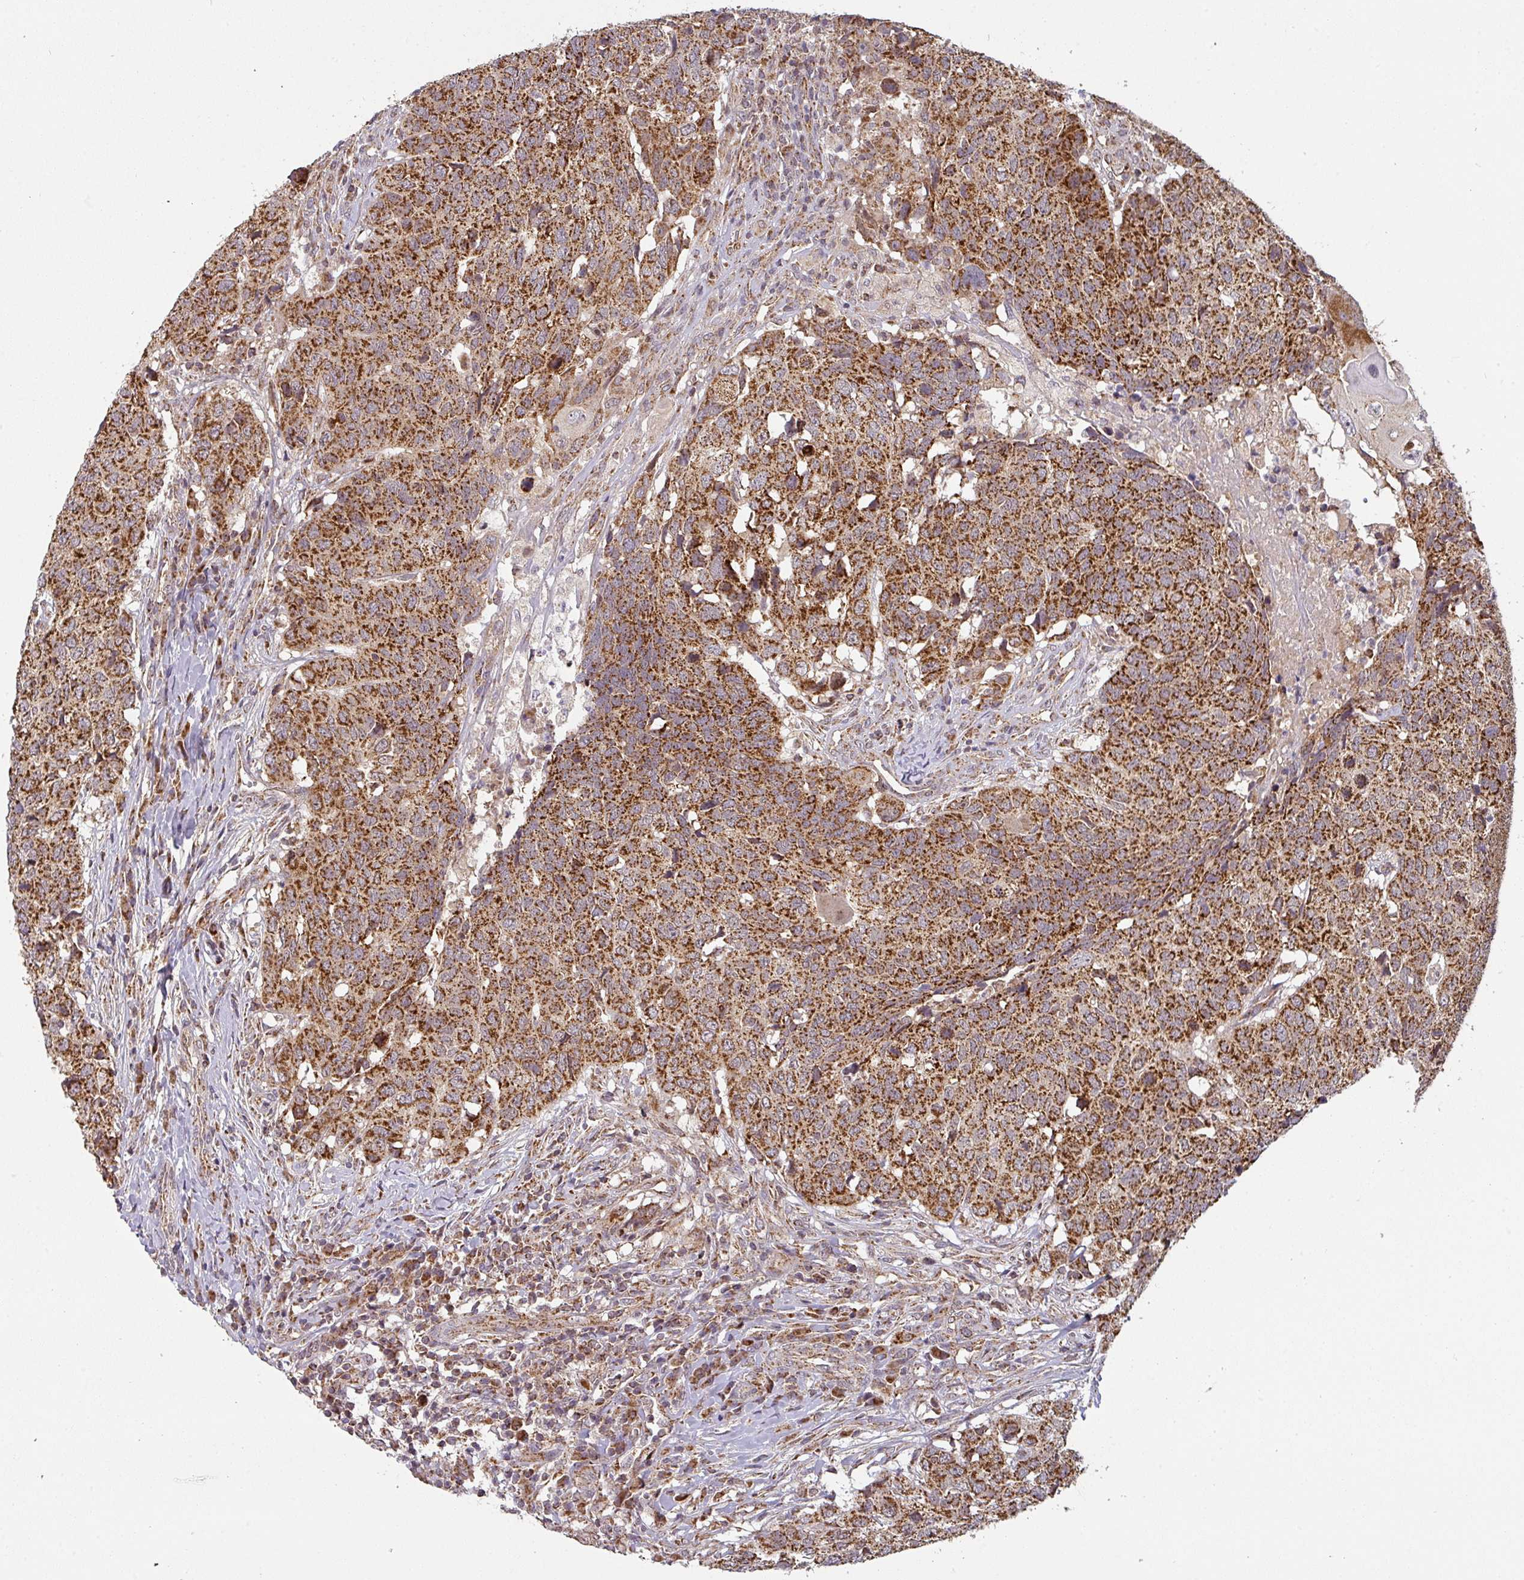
{"staining": {"intensity": "strong", "quantity": ">75%", "location": "cytoplasmic/membranous"}, "tissue": "head and neck cancer", "cell_type": "Tumor cells", "image_type": "cancer", "snomed": [{"axis": "morphology", "description": "Normal tissue, NOS"}, {"axis": "morphology", "description": "Squamous cell carcinoma, NOS"}, {"axis": "topography", "description": "Skeletal muscle"}, {"axis": "topography", "description": "Vascular tissue"}, {"axis": "topography", "description": "Peripheral nerve tissue"}, {"axis": "topography", "description": "Head-Neck"}], "caption": "Head and neck cancer (squamous cell carcinoma) stained with a protein marker reveals strong staining in tumor cells.", "gene": "MRPS16", "patient": {"sex": "male", "age": 66}}